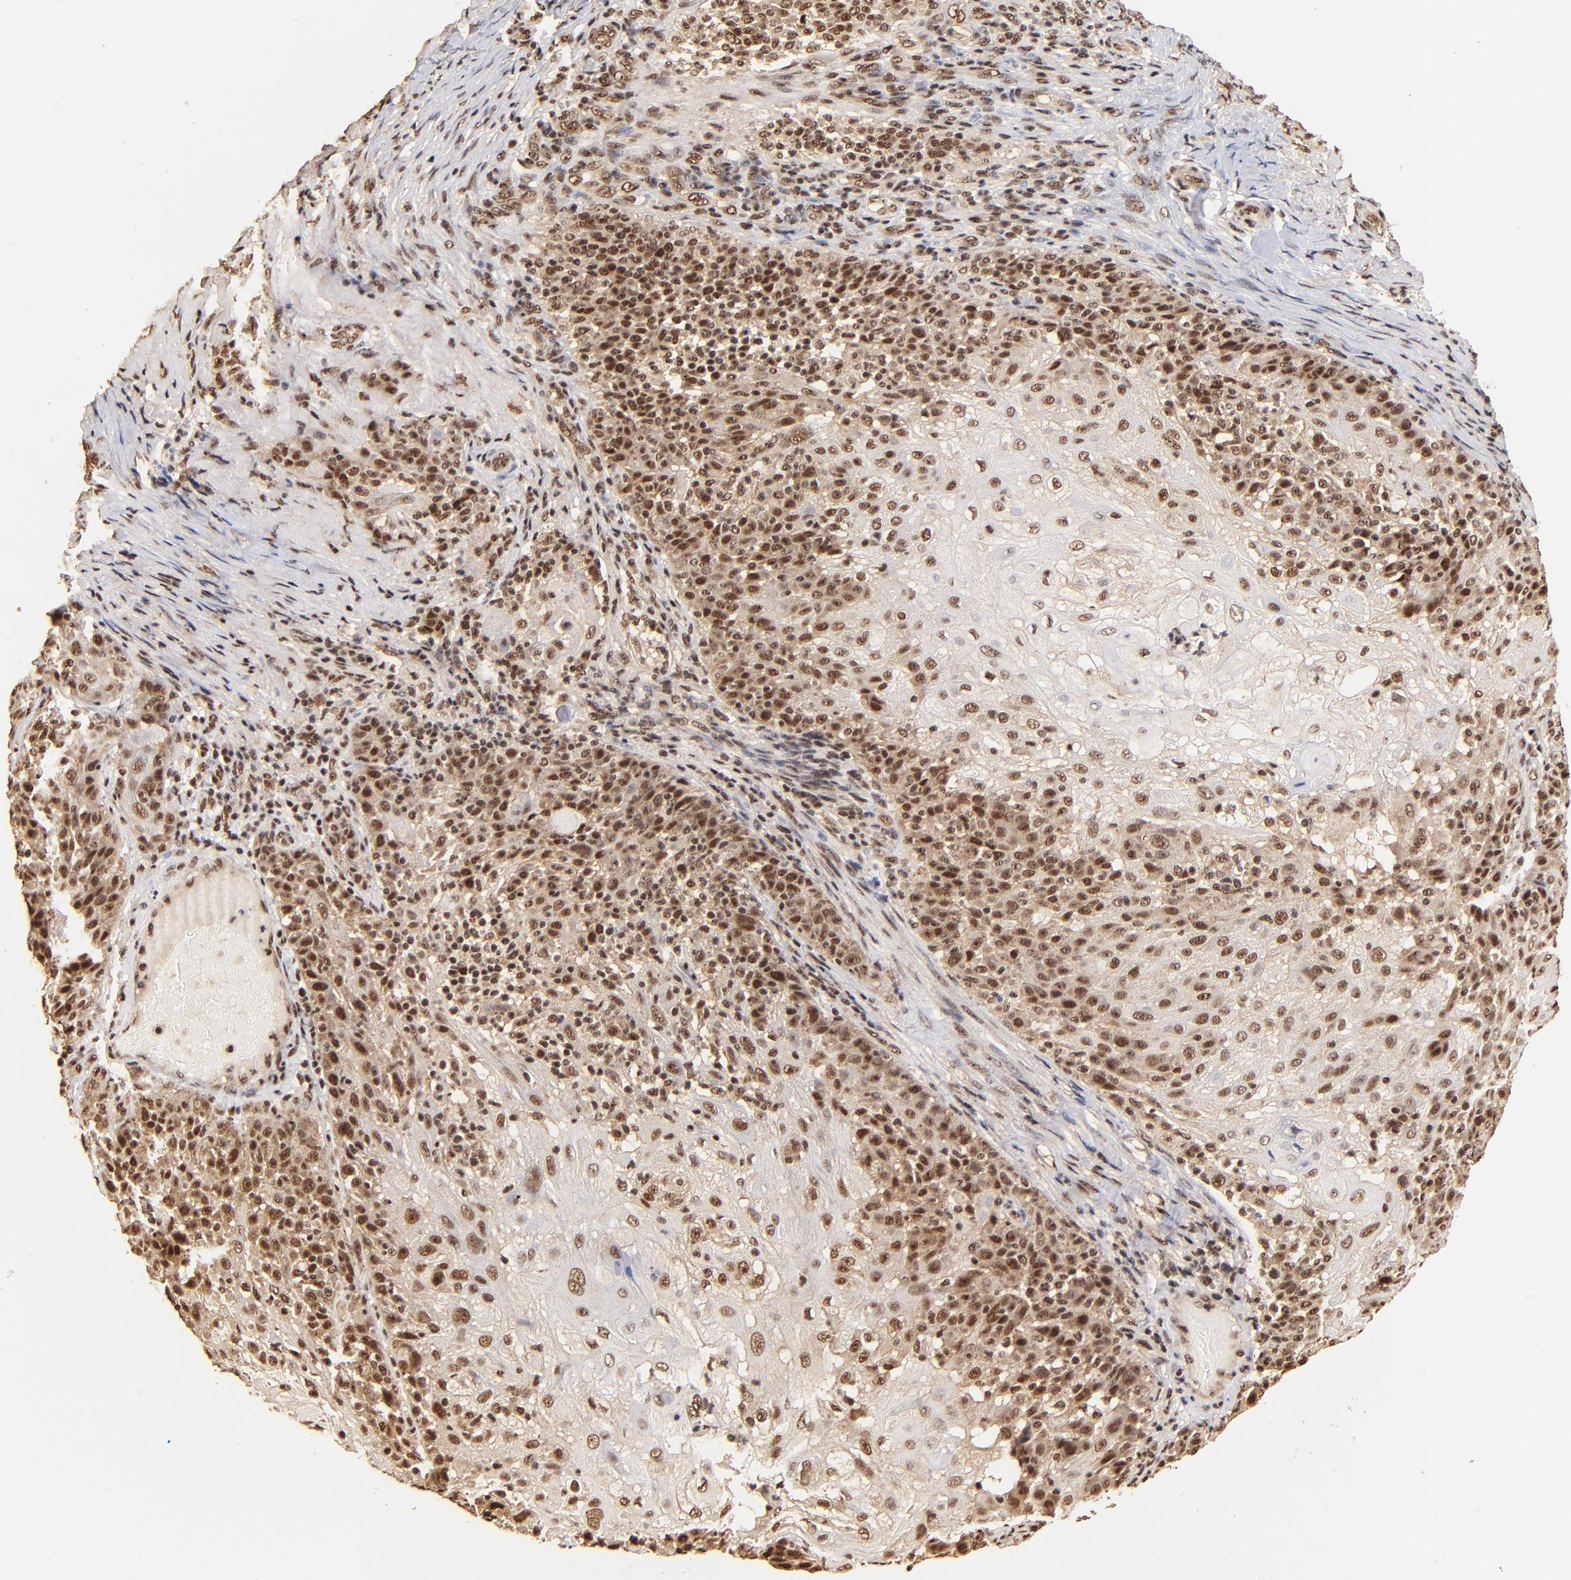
{"staining": {"intensity": "strong", "quantity": ">75%", "location": "cytoplasmic/membranous,nuclear"}, "tissue": "skin cancer", "cell_type": "Tumor cells", "image_type": "cancer", "snomed": [{"axis": "morphology", "description": "Normal tissue, NOS"}, {"axis": "morphology", "description": "Squamous cell carcinoma, NOS"}, {"axis": "topography", "description": "Skin"}], "caption": "Skin cancer (squamous cell carcinoma) stained with DAB immunohistochemistry reveals high levels of strong cytoplasmic/membranous and nuclear expression in about >75% of tumor cells.", "gene": "MED12", "patient": {"sex": "female", "age": 83}}